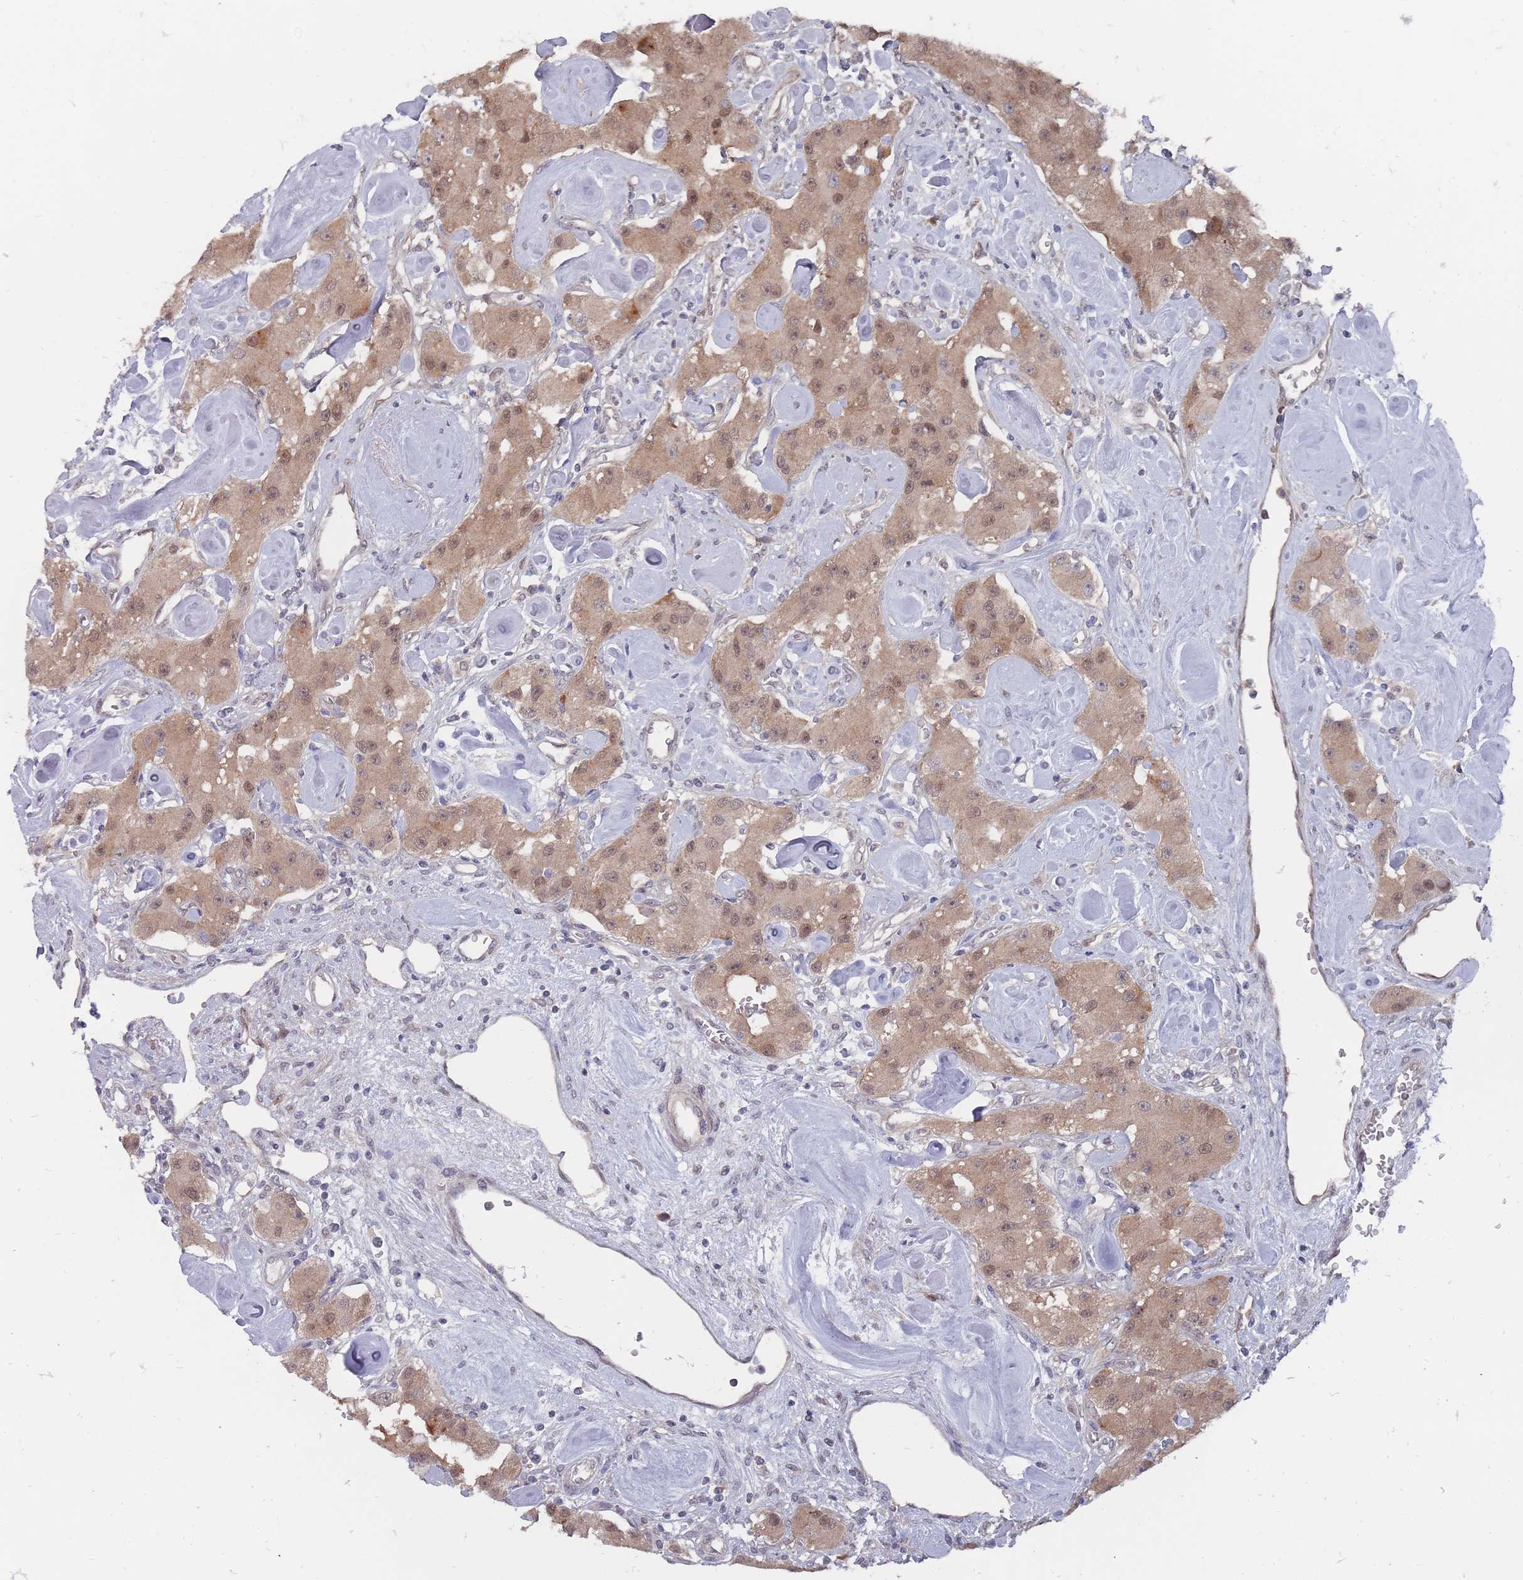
{"staining": {"intensity": "moderate", "quantity": ">75%", "location": "cytoplasmic/membranous,nuclear"}, "tissue": "carcinoid", "cell_type": "Tumor cells", "image_type": "cancer", "snomed": [{"axis": "morphology", "description": "Carcinoid, malignant, NOS"}, {"axis": "topography", "description": "Pancreas"}], "caption": "A brown stain highlights moderate cytoplasmic/membranous and nuclear staining of a protein in malignant carcinoid tumor cells.", "gene": "NKD1", "patient": {"sex": "male", "age": 41}}